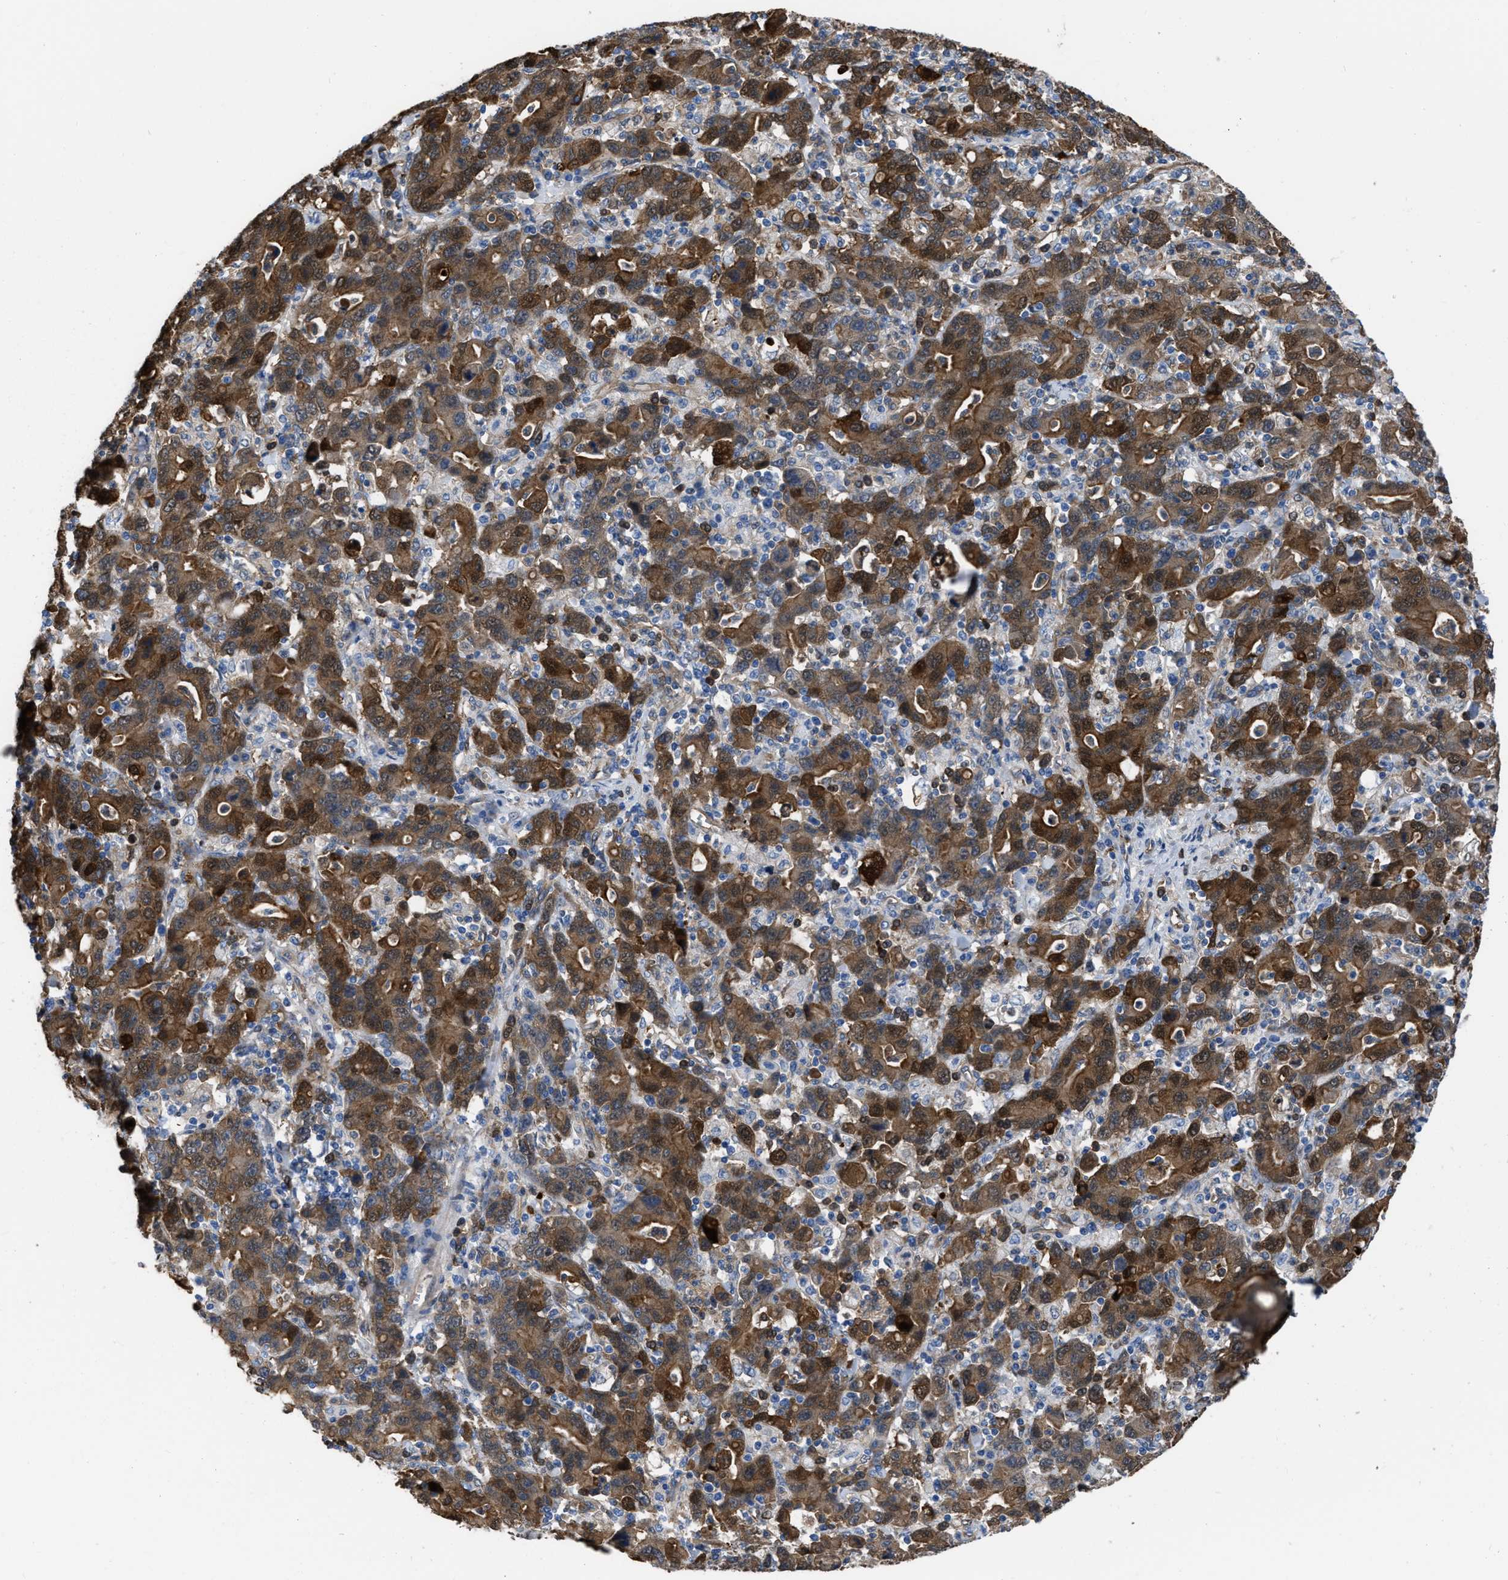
{"staining": {"intensity": "strong", "quantity": ">75%", "location": "cytoplasmic/membranous,nuclear"}, "tissue": "stomach cancer", "cell_type": "Tumor cells", "image_type": "cancer", "snomed": [{"axis": "morphology", "description": "Adenocarcinoma, NOS"}, {"axis": "topography", "description": "Stomach, upper"}], "caption": "A photomicrograph of human stomach cancer (adenocarcinoma) stained for a protein shows strong cytoplasmic/membranous and nuclear brown staining in tumor cells.", "gene": "TRIOBP", "patient": {"sex": "male", "age": 69}}